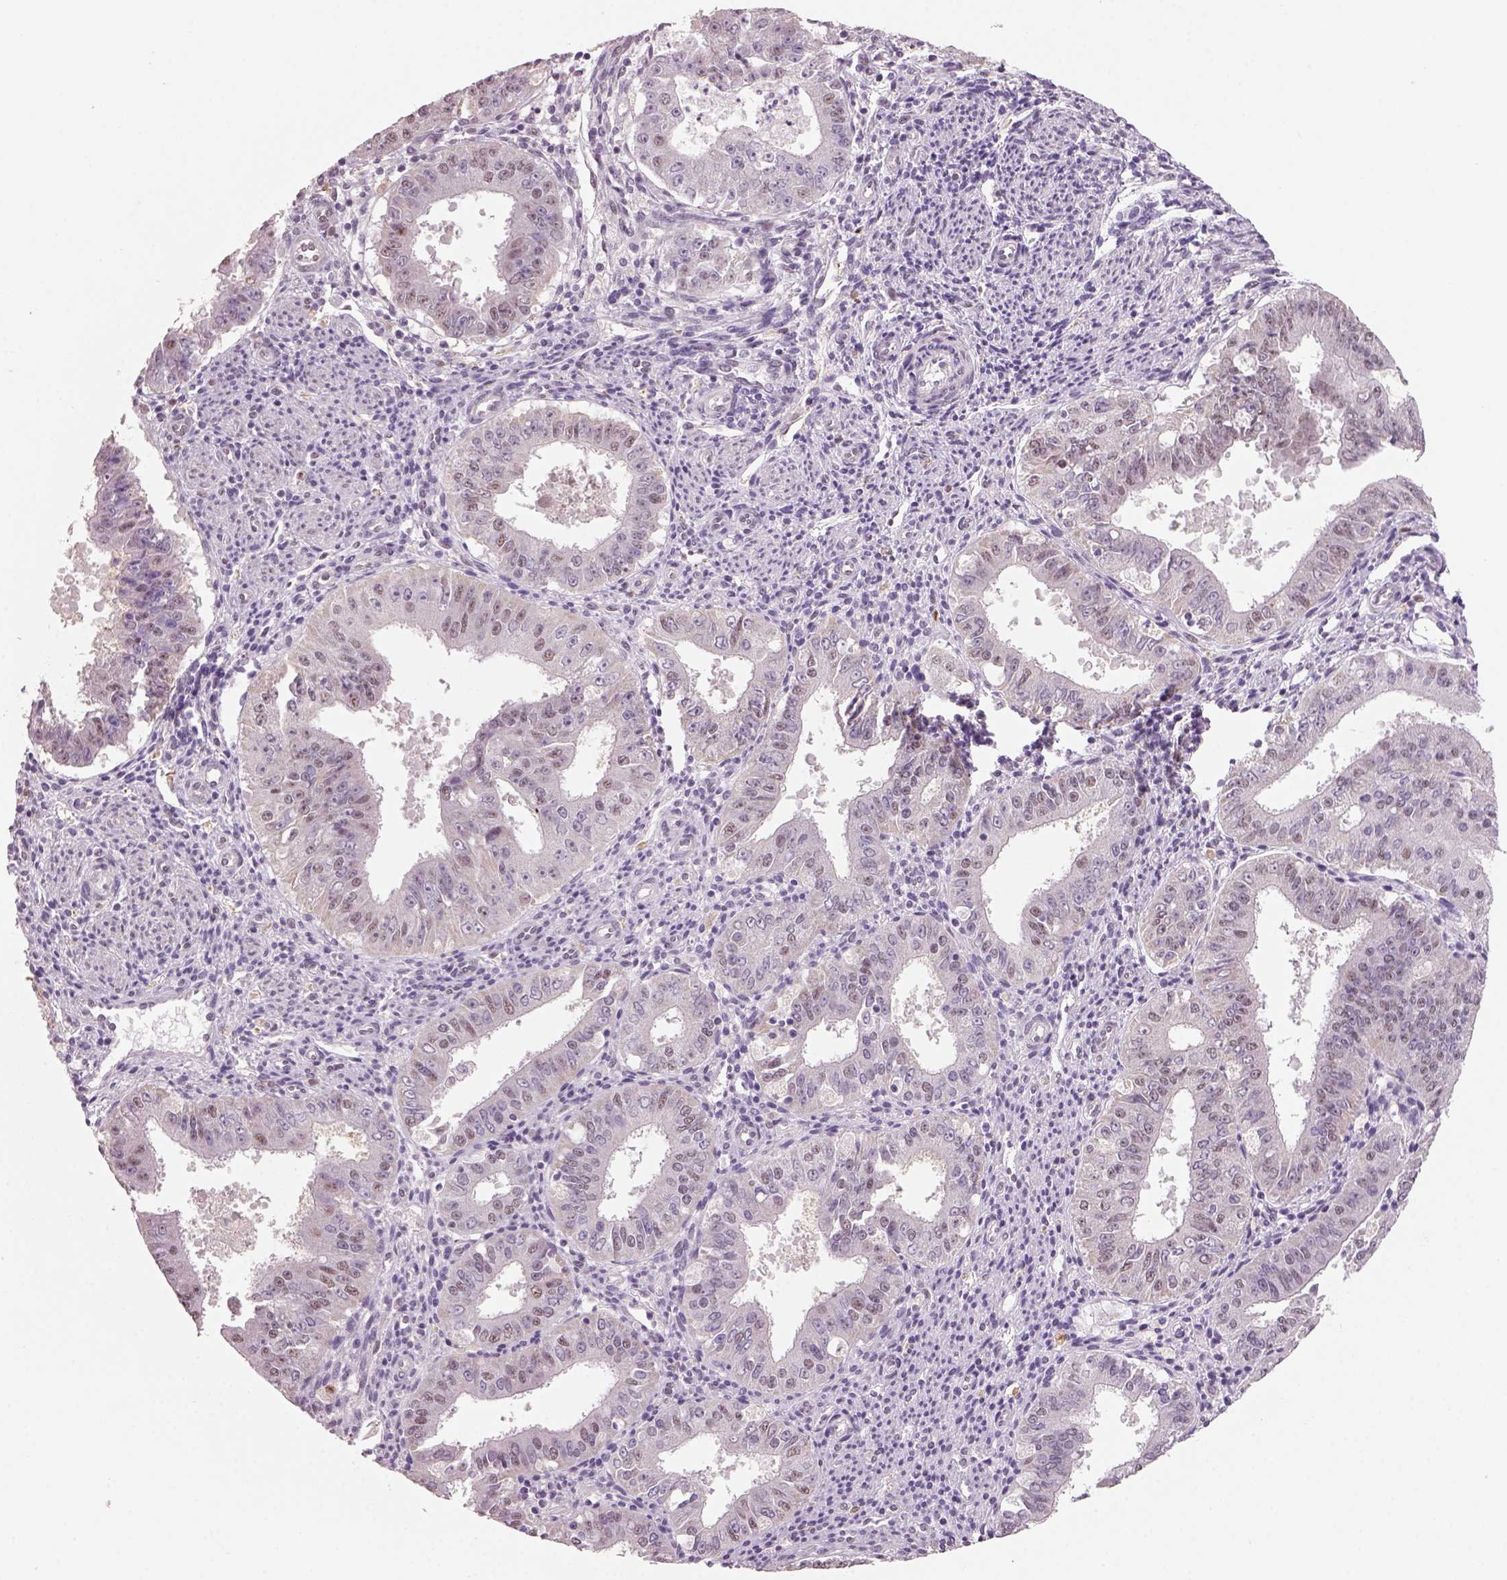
{"staining": {"intensity": "weak", "quantity": "<25%", "location": "nuclear"}, "tissue": "ovarian cancer", "cell_type": "Tumor cells", "image_type": "cancer", "snomed": [{"axis": "morphology", "description": "Carcinoma, endometroid"}, {"axis": "topography", "description": "Ovary"}], "caption": "IHC of human endometroid carcinoma (ovarian) demonstrates no staining in tumor cells.", "gene": "NAT8", "patient": {"sex": "female", "age": 42}}